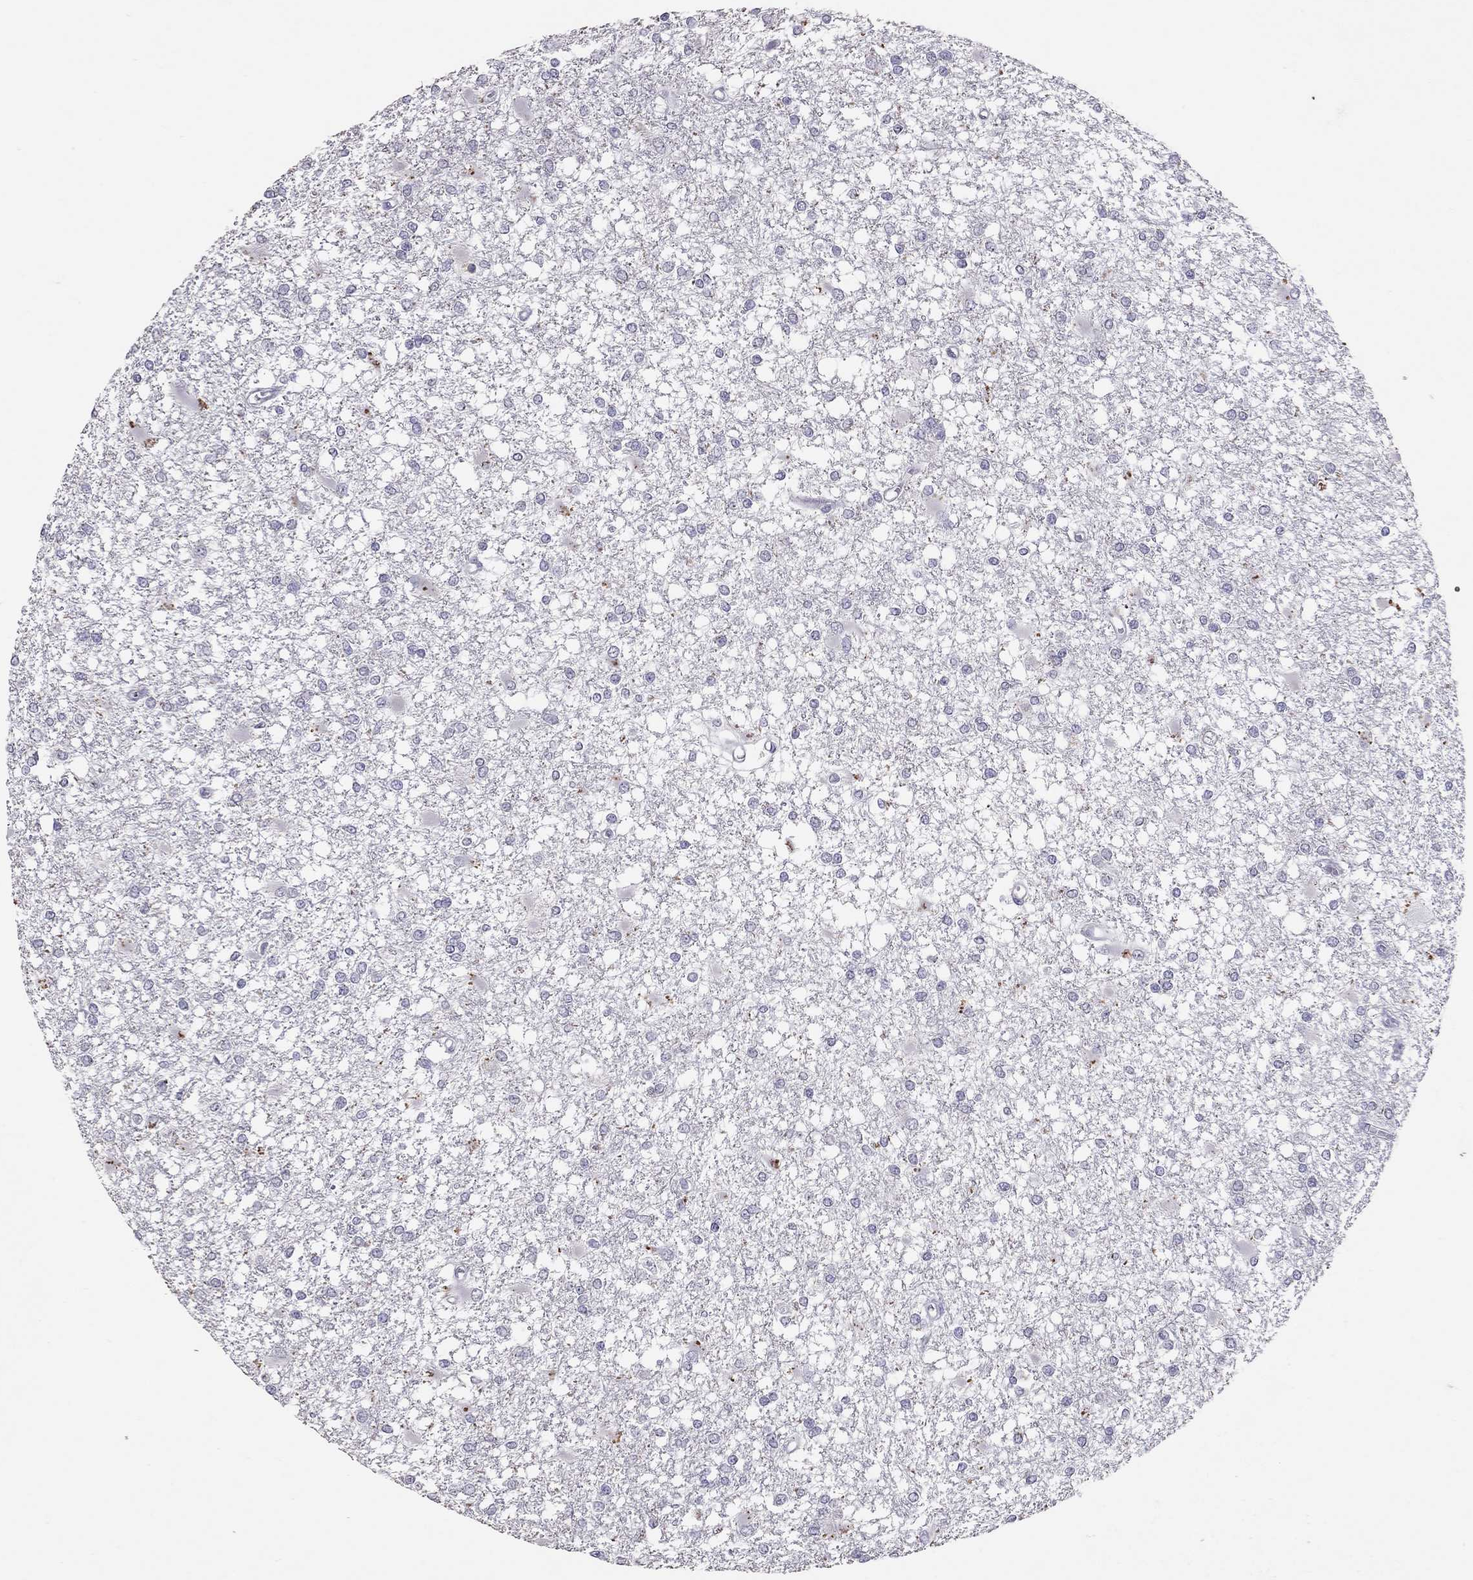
{"staining": {"intensity": "negative", "quantity": "none", "location": "none"}, "tissue": "glioma", "cell_type": "Tumor cells", "image_type": "cancer", "snomed": [{"axis": "morphology", "description": "Glioma, malignant, High grade"}, {"axis": "topography", "description": "Cerebral cortex"}], "caption": "Glioma was stained to show a protein in brown. There is no significant positivity in tumor cells.", "gene": "PSMB11", "patient": {"sex": "male", "age": 79}}